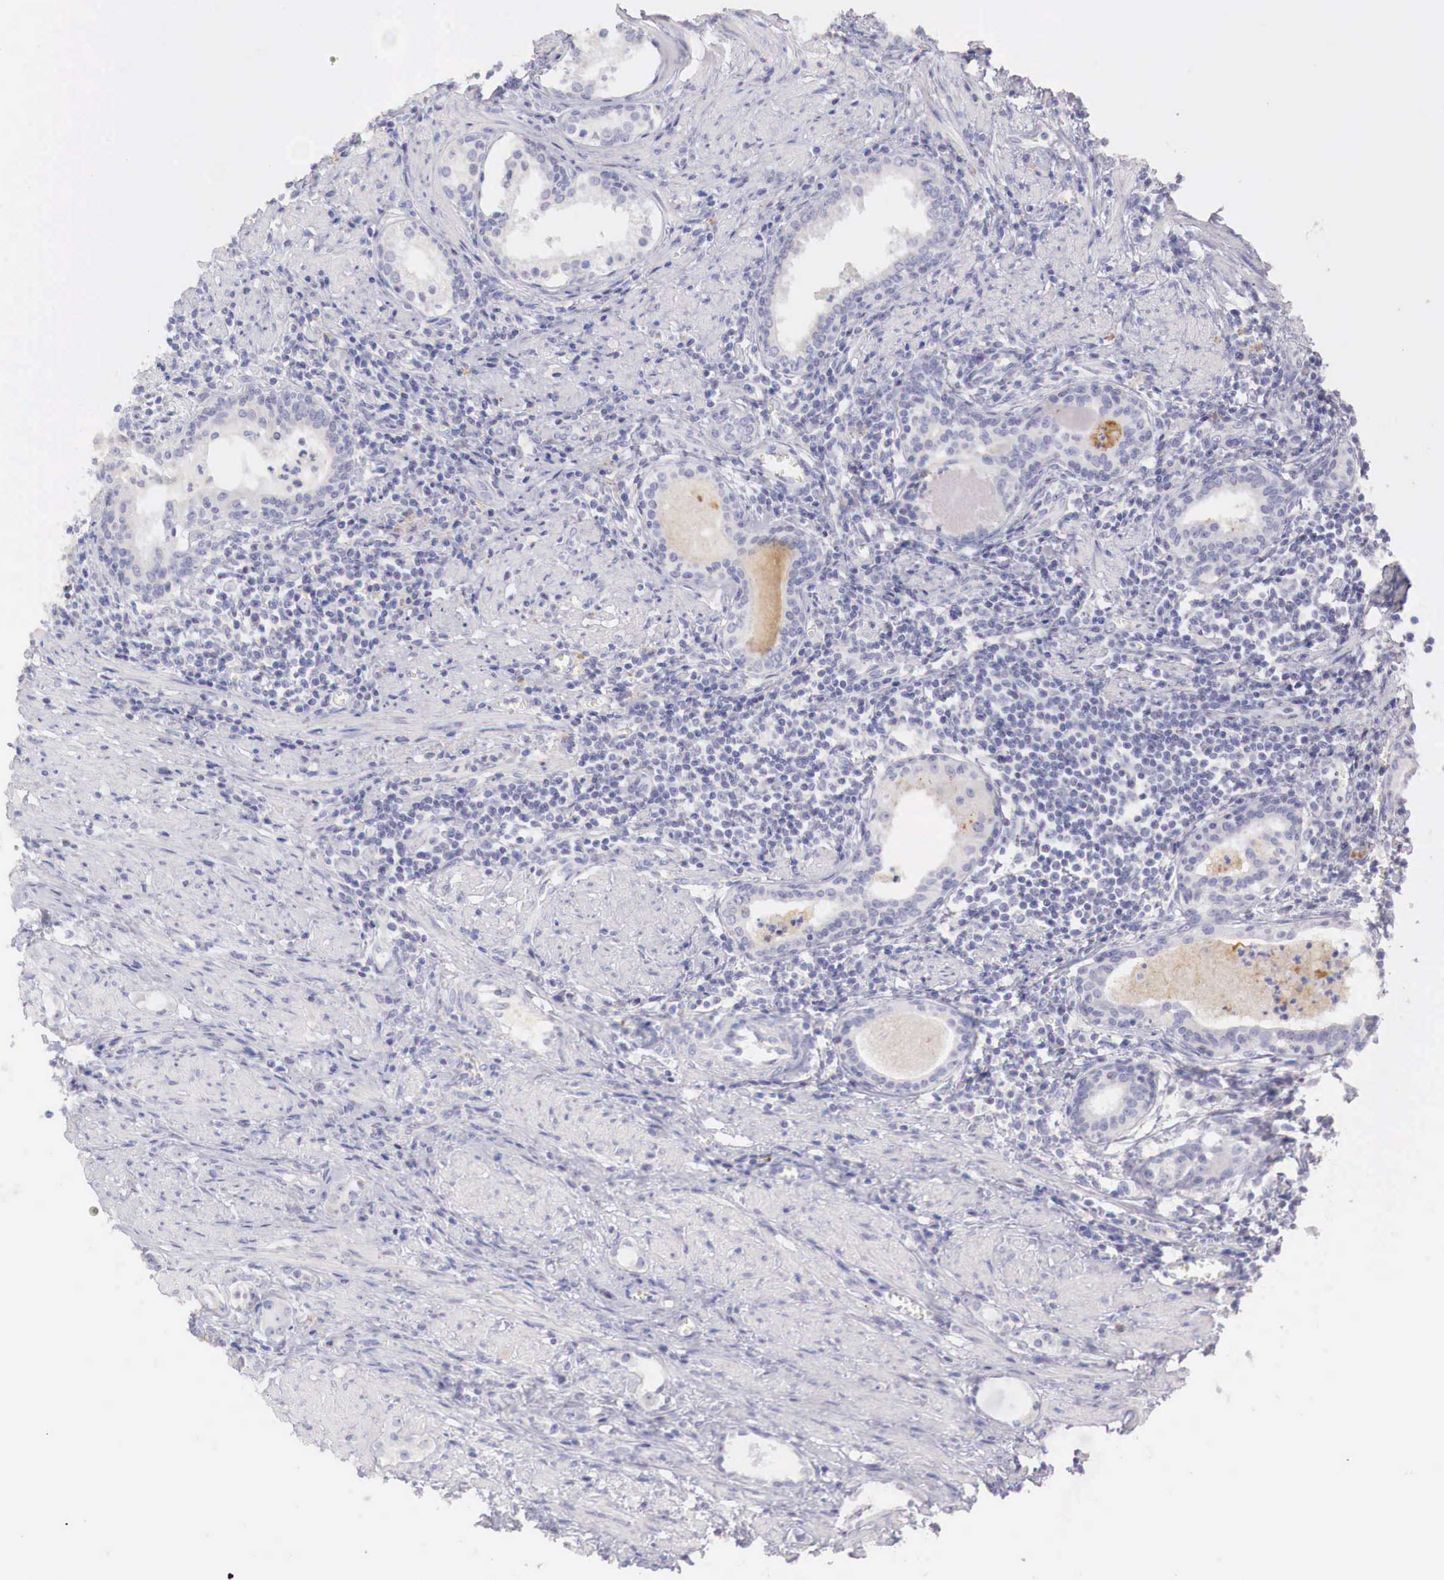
{"staining": {"intensity": "weak", "quantity": "<25%", "location": "cytoplasmic/membranous"}, "tissue": "prostate cancer", "cell_type": "Tumor cells", "image_type": "cancer", "snomed": [{"axis": "morphology", "description": "Adenocarcinoma, Medium grade"}, {"axis": "topography", "description": "Prostate"}], "caption": "The image exhibits no staining of tumor cells in adenocarcinoma (medium-grade) (prostate).", "gene": "ITIH6", "patient": {"sex": "male", "age": 73}}